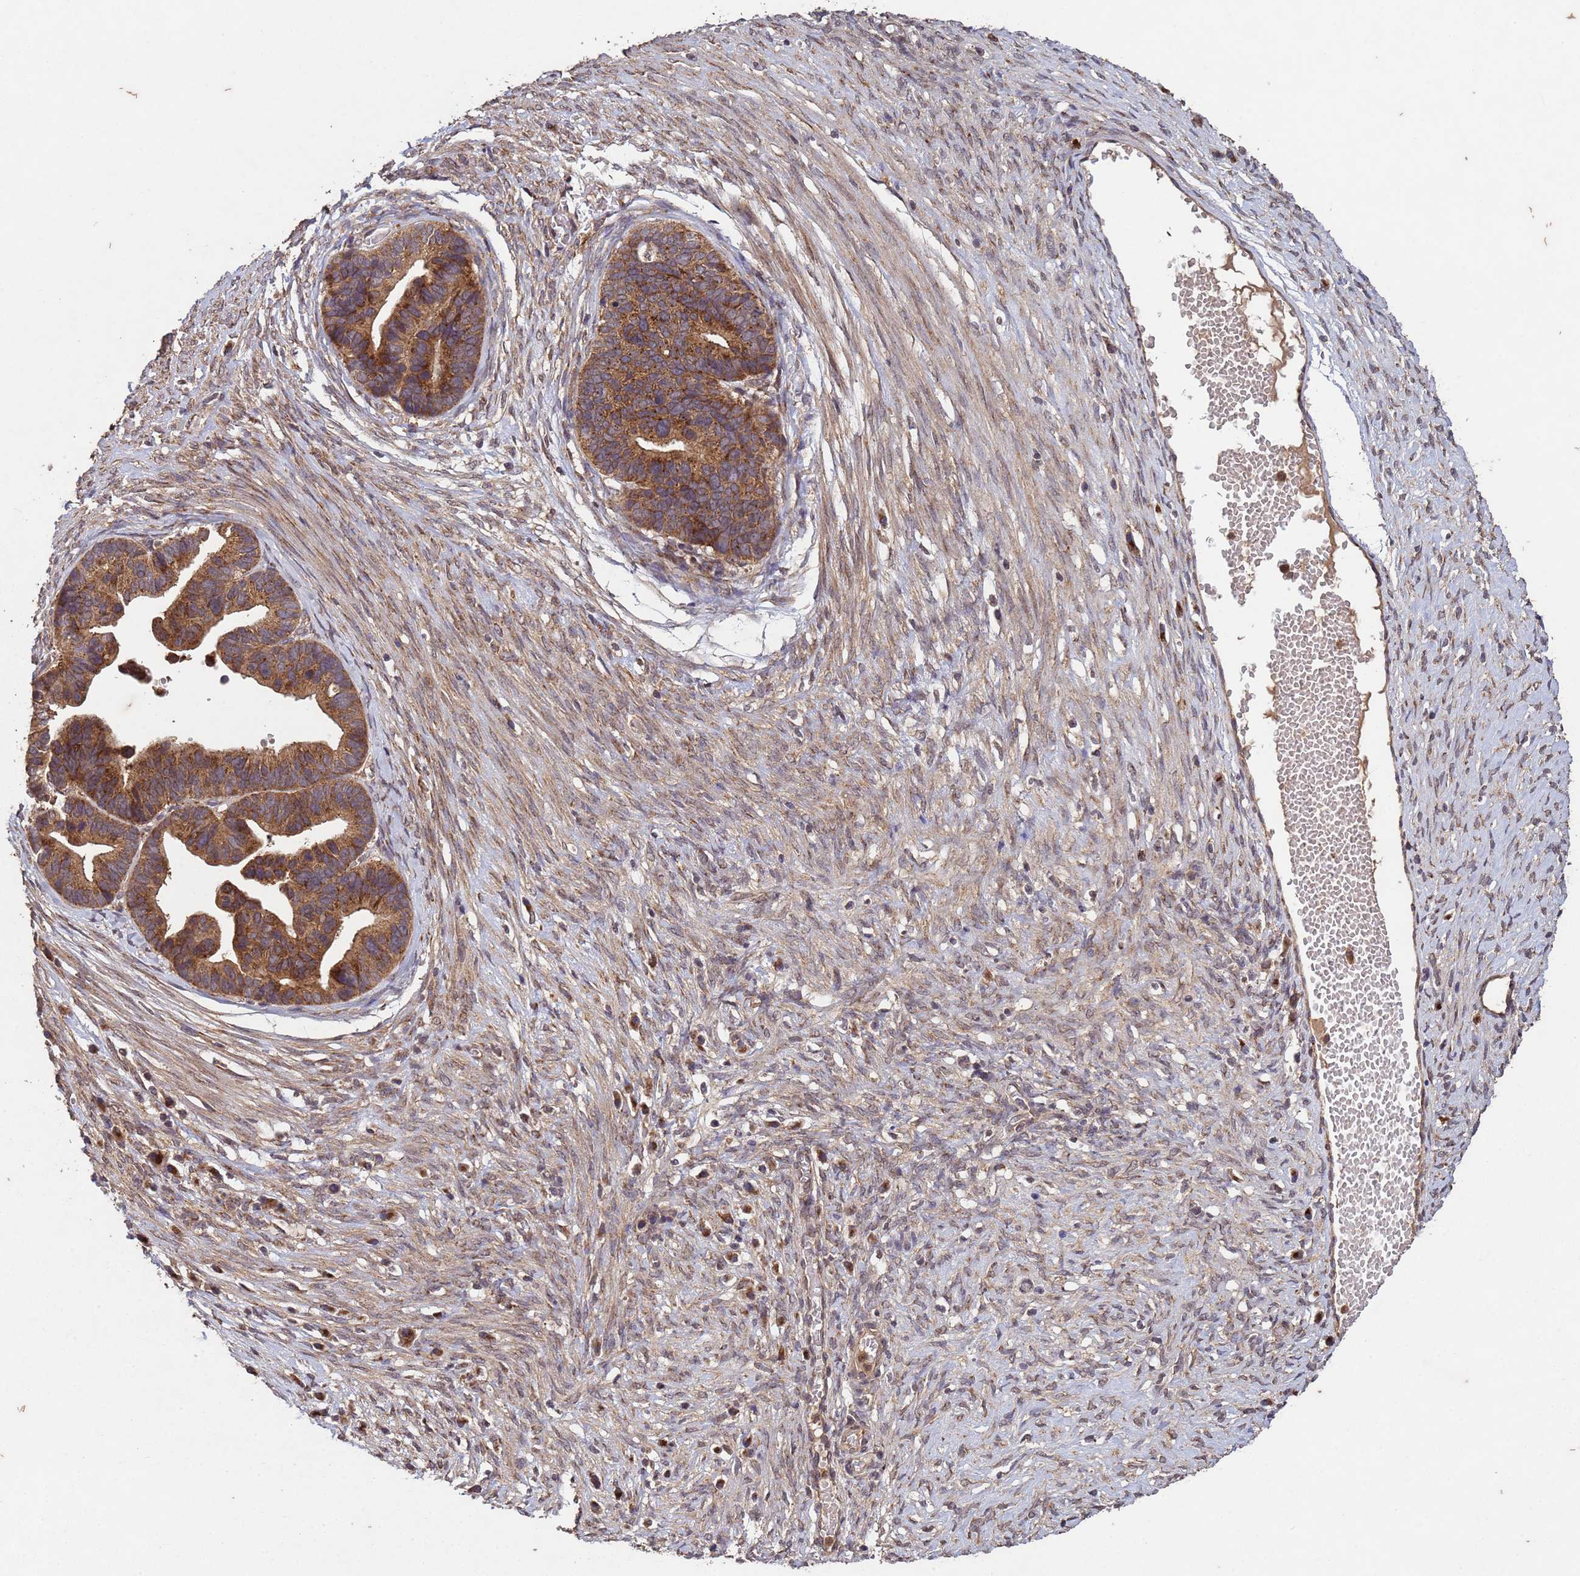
{"staining": {"intensity": "moderate", "quantity": ">75%", "location": "cytoplasmic/membranous"}, "tissue": "ovarian cancer", "cell_type": "Tumor cells", "image_type": "cancer", "snomed": [{"axis": "morphology", "description": "Cystadenocarcinoma, serous, NOS"}, {"axis": "topography", "description": "Ovary"}], "caption": "A brown stain shows moderate cytoplasmic/membranous staining of a protein in serous cystadenocarcinoma (ovarian) tumor cells.", "gene": "FASTKD1", "patient": {"sex": "female", "age": 56}}